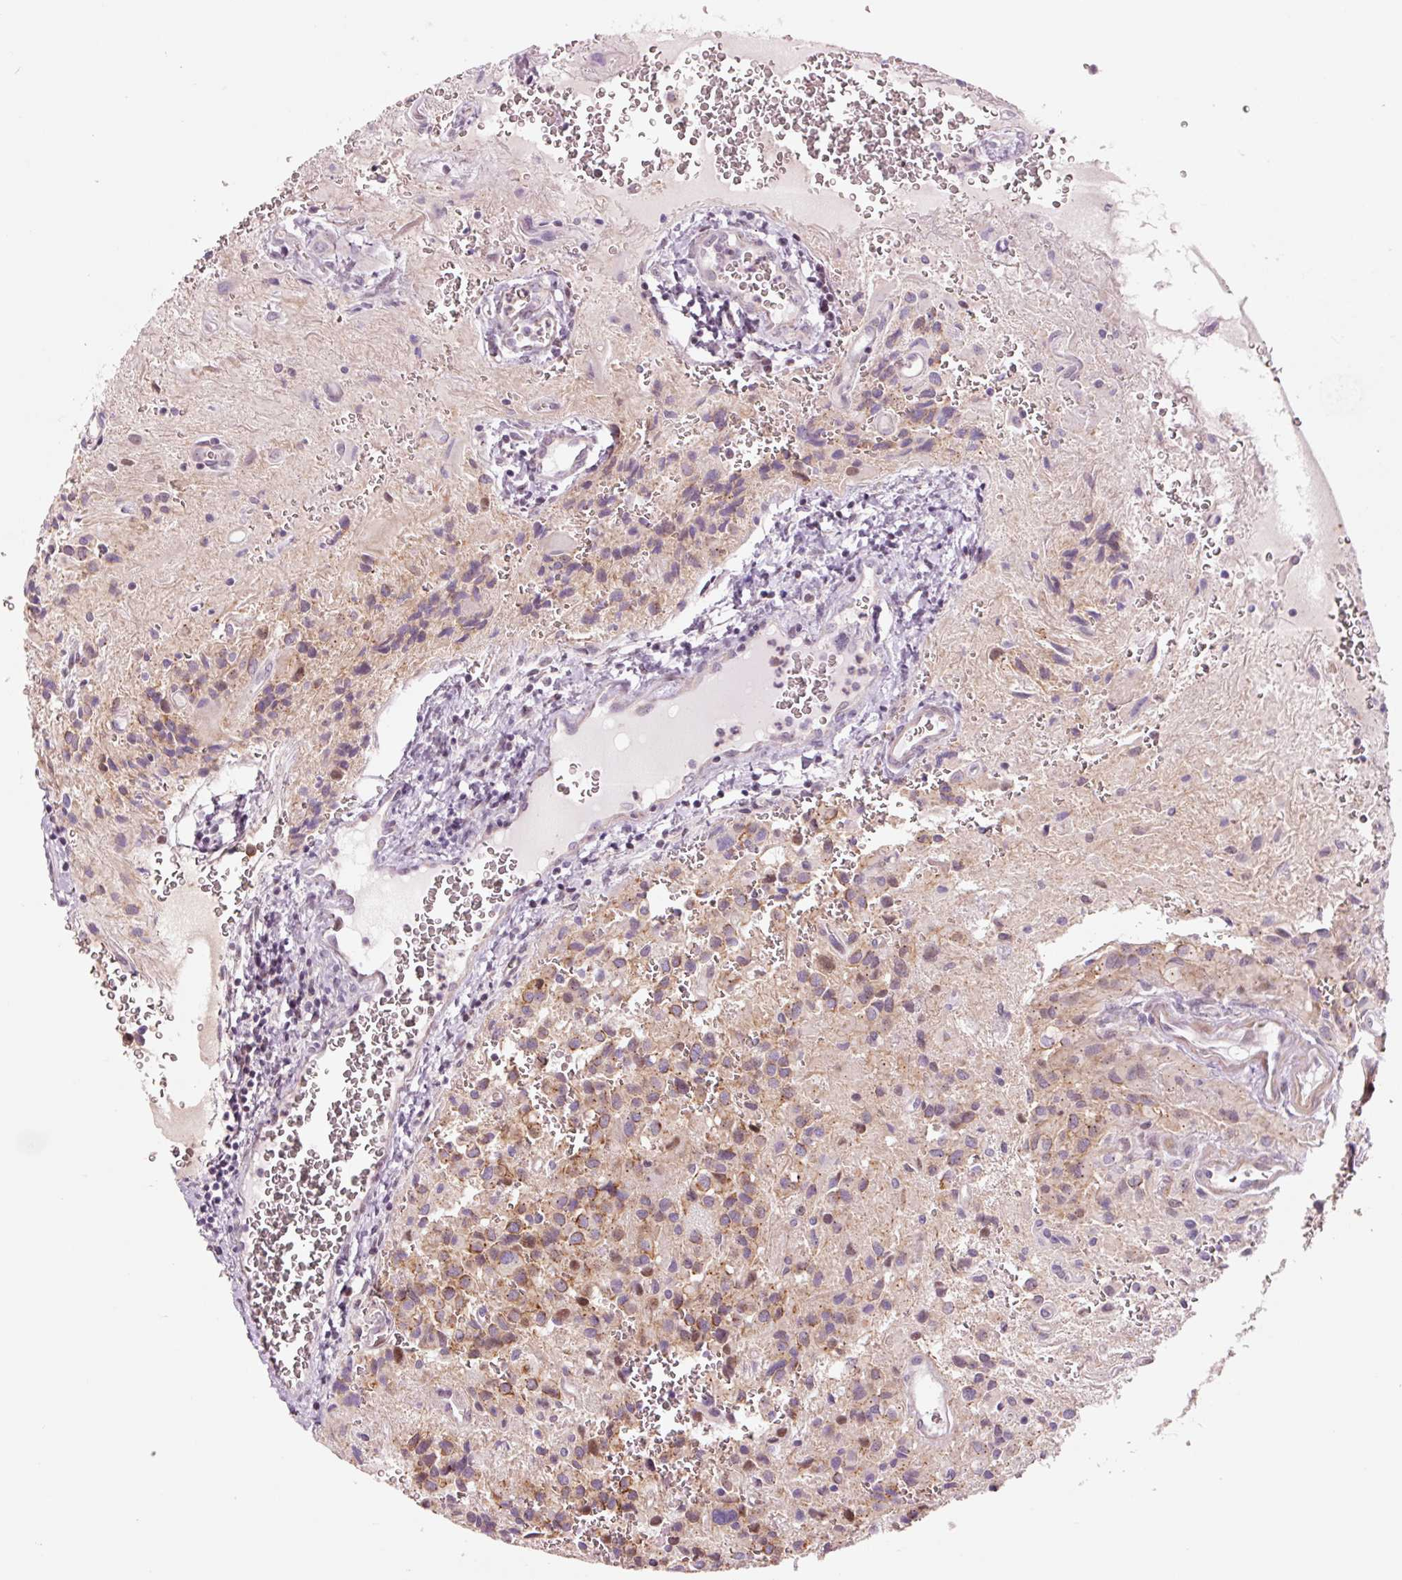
{"staining": {"intensity": "moderate", "quantity": "25%-75%", "location": "cytoplasmic/membranous"}, "tissue": "glioma", "cell_type": "Tumor cells", "image_type": "cancer", "snomed": [{"axis": "morphology", "description": "Glioma, malignant, Low grade"}, {"axis": "topography", "description": "Brain"}], "caption": "A high-resolution image shows immunohistochemistry staining of low-grade glioma (malignant), which displays moderate cytoplasmic/membranous expression in approximately 25%-75% of tumor cells.", "gene": "DAPP1", "patient": {"sex": "male", "age": 56}}